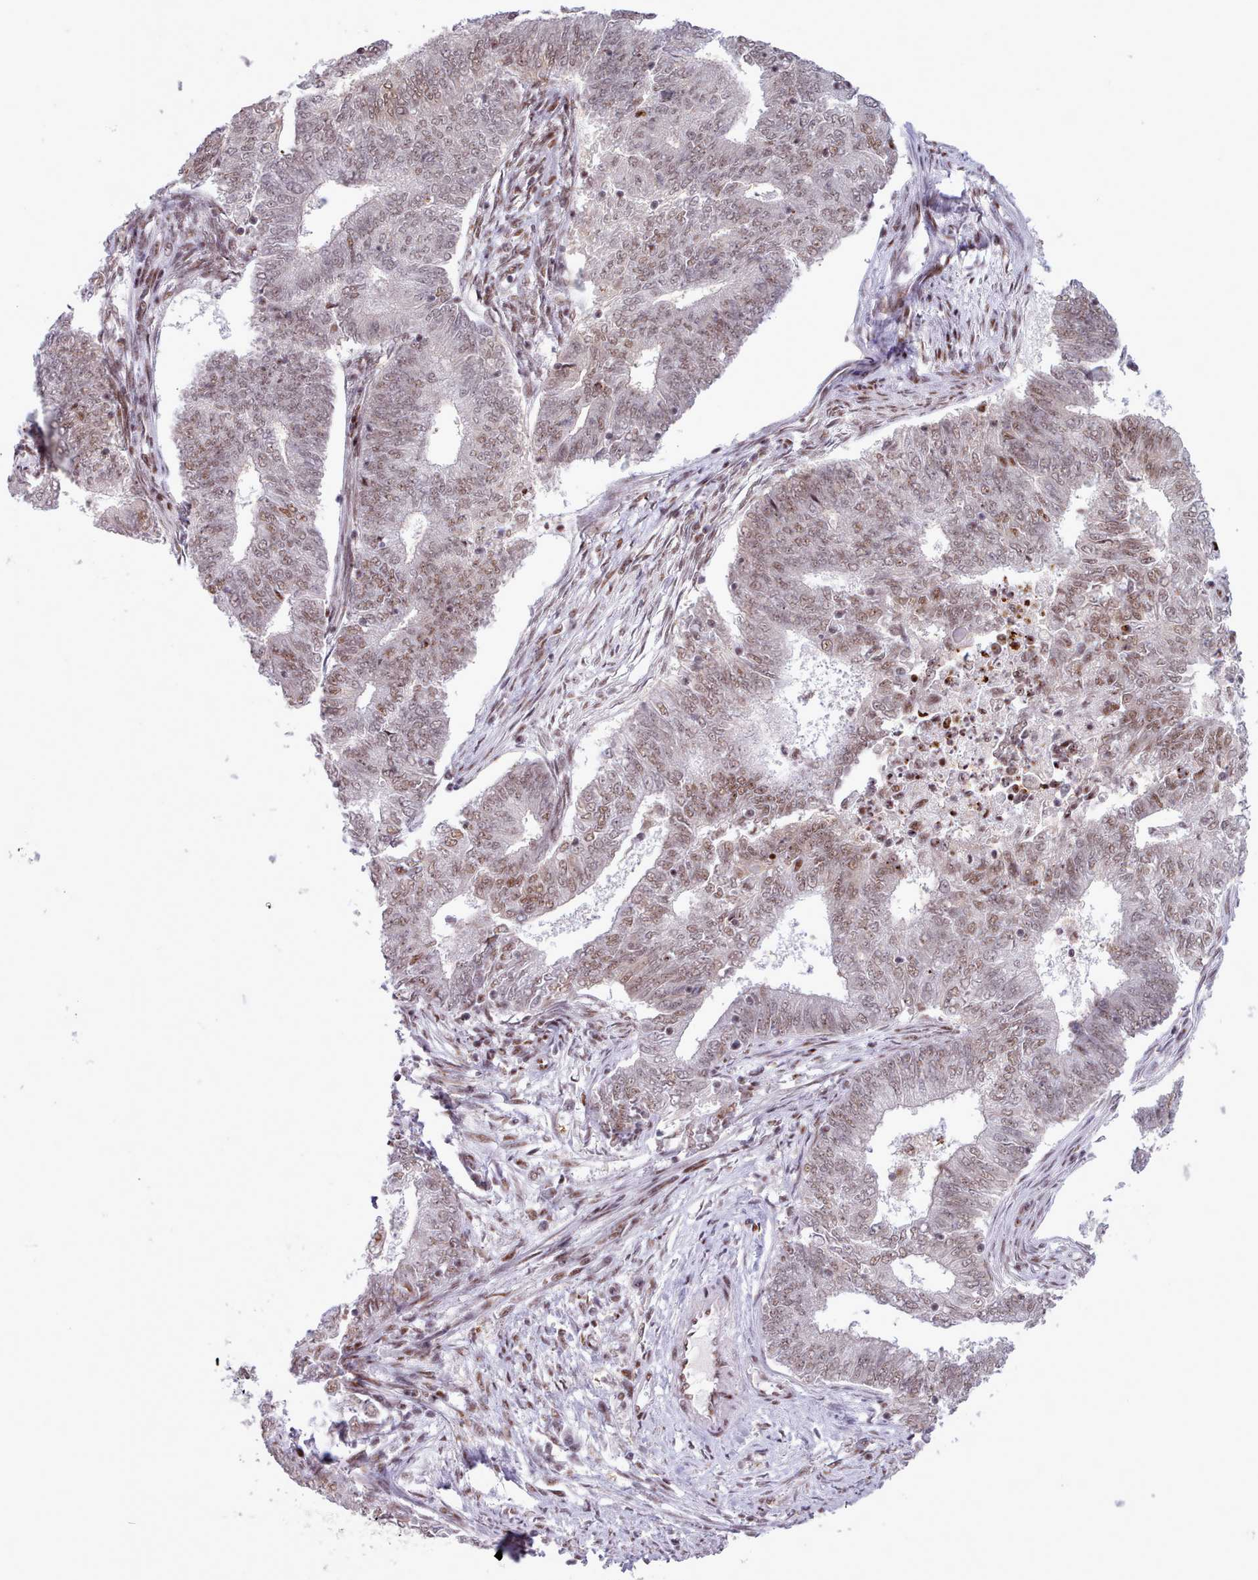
{"staining": {"intensity": "moderate", "quantity": ">75%", "location": "nuclear"}, "tissue": "endometrial cancer", "cell_type": "Tumor cells", "image_type": "cancer", "snomed": [{"axis": "morphology", "description": "Adenocarcinoma, NOS"}, {"axis": "topography", "description": "Endometrium"}], "caption": "DAB (3,3'-diaminobenzidine) immunohistochemical staining of endometrial adenocarcinoma reveals moderate nuclear protein staining in about >75% of tumor cells.", "gene": "SRSF4", "patient": {"sex": "female", "age": 62}}